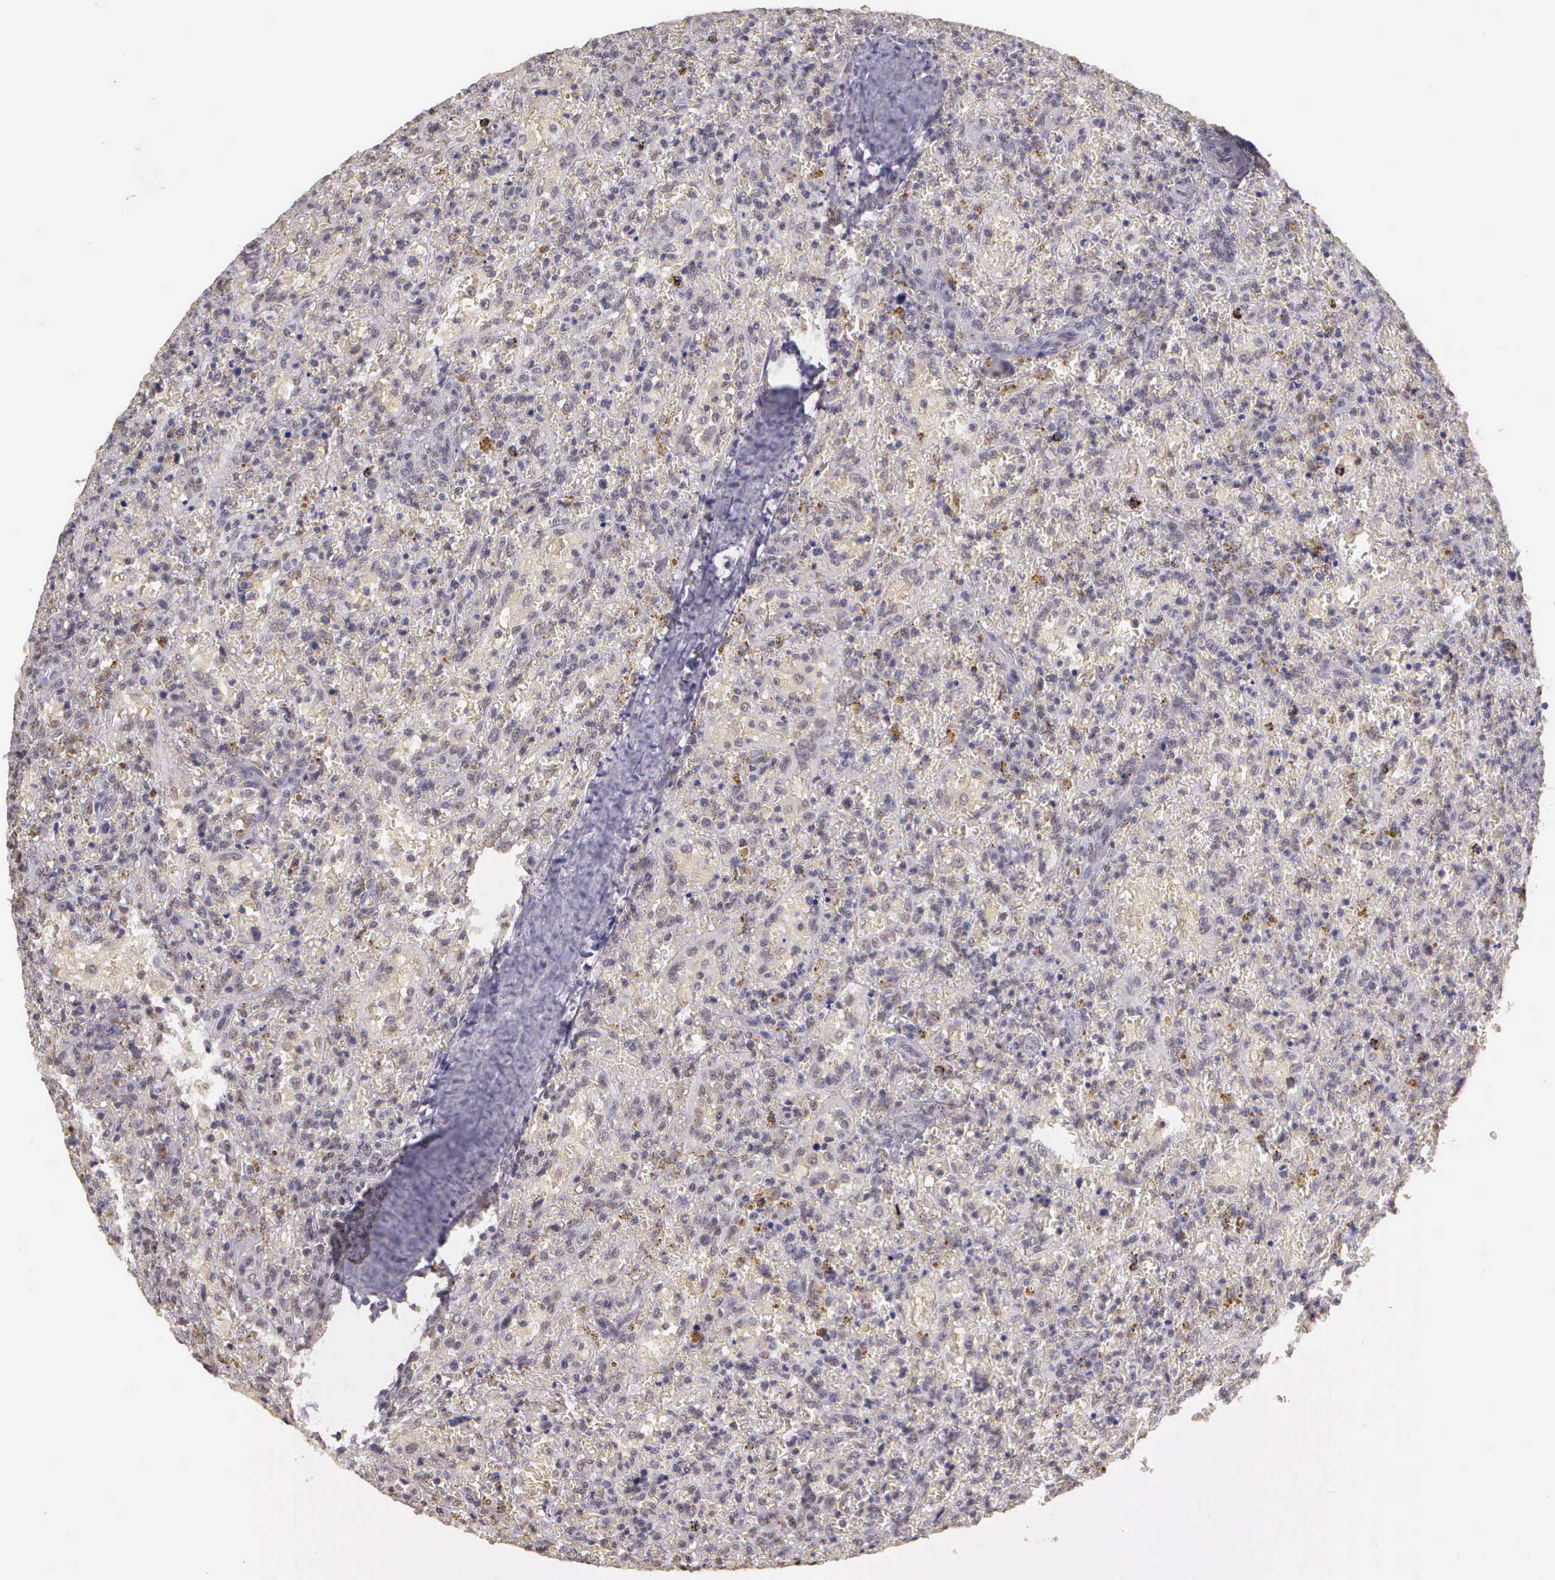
{"staining": {"intensity": "negative", "quantity": "none", "location": "none"}, "tissue": "lymphoma", "cell_type": "Tumor cells", "image_type": "cancer", "snomed": [{"axis": "morphology", "description": "Malignant lymphoma, non-Hodgkin's type, High grade"}, {"axis": "topography", "description": "Spleen"}, {"axis": "topography", "description": "Lymph node"}], "caption": "High-grade malignant lymphoma, non-Hodgkin's type was stained to show a protein in brown. There is no significant positivity in tumor cells.", "gene": "ARMCX5", "patient": {"sex": "female", "age": 70}}